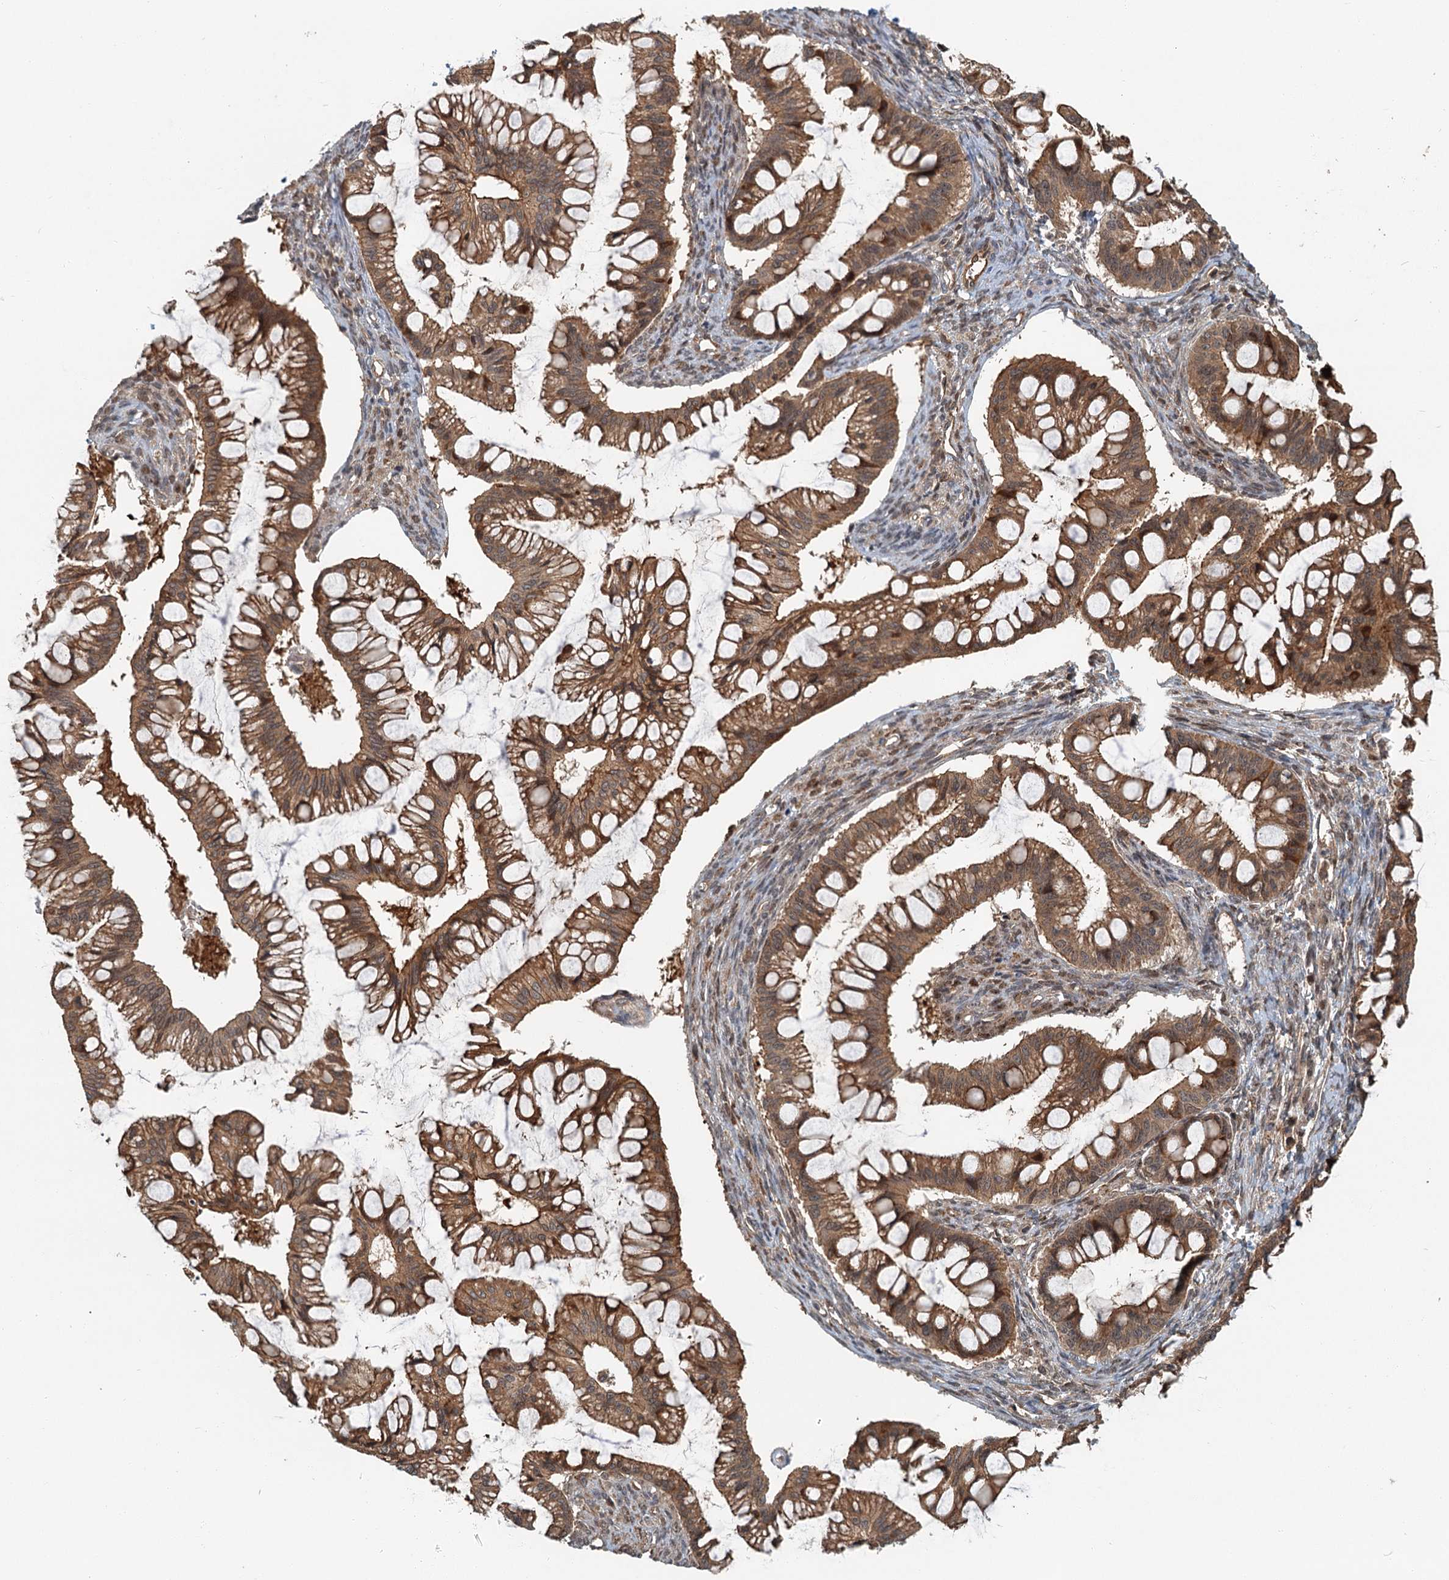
{"staining": {"intensity": "moderate", "quantity": ">75%", "location": "cytoplasmic/membranous"}, "tissue": "ovarian cancer", "cell_type": "Tumor cells", "image_type": "cancer", "snomed": [{"axis": "morphology", "description": "Cystadenocarcinoma, mucinous, NOS"}, {"axis": "topography", "description": "Ovary"}], "caption": "This is an image of IHC staining of ovarian cancer (mucinous cystadenocarcinoma), which shows moderate staining in the cytoplasmic/membranous of tumor cells.", "gene": "ZNF527", "patient": {"sex": "female", "age": 73}}